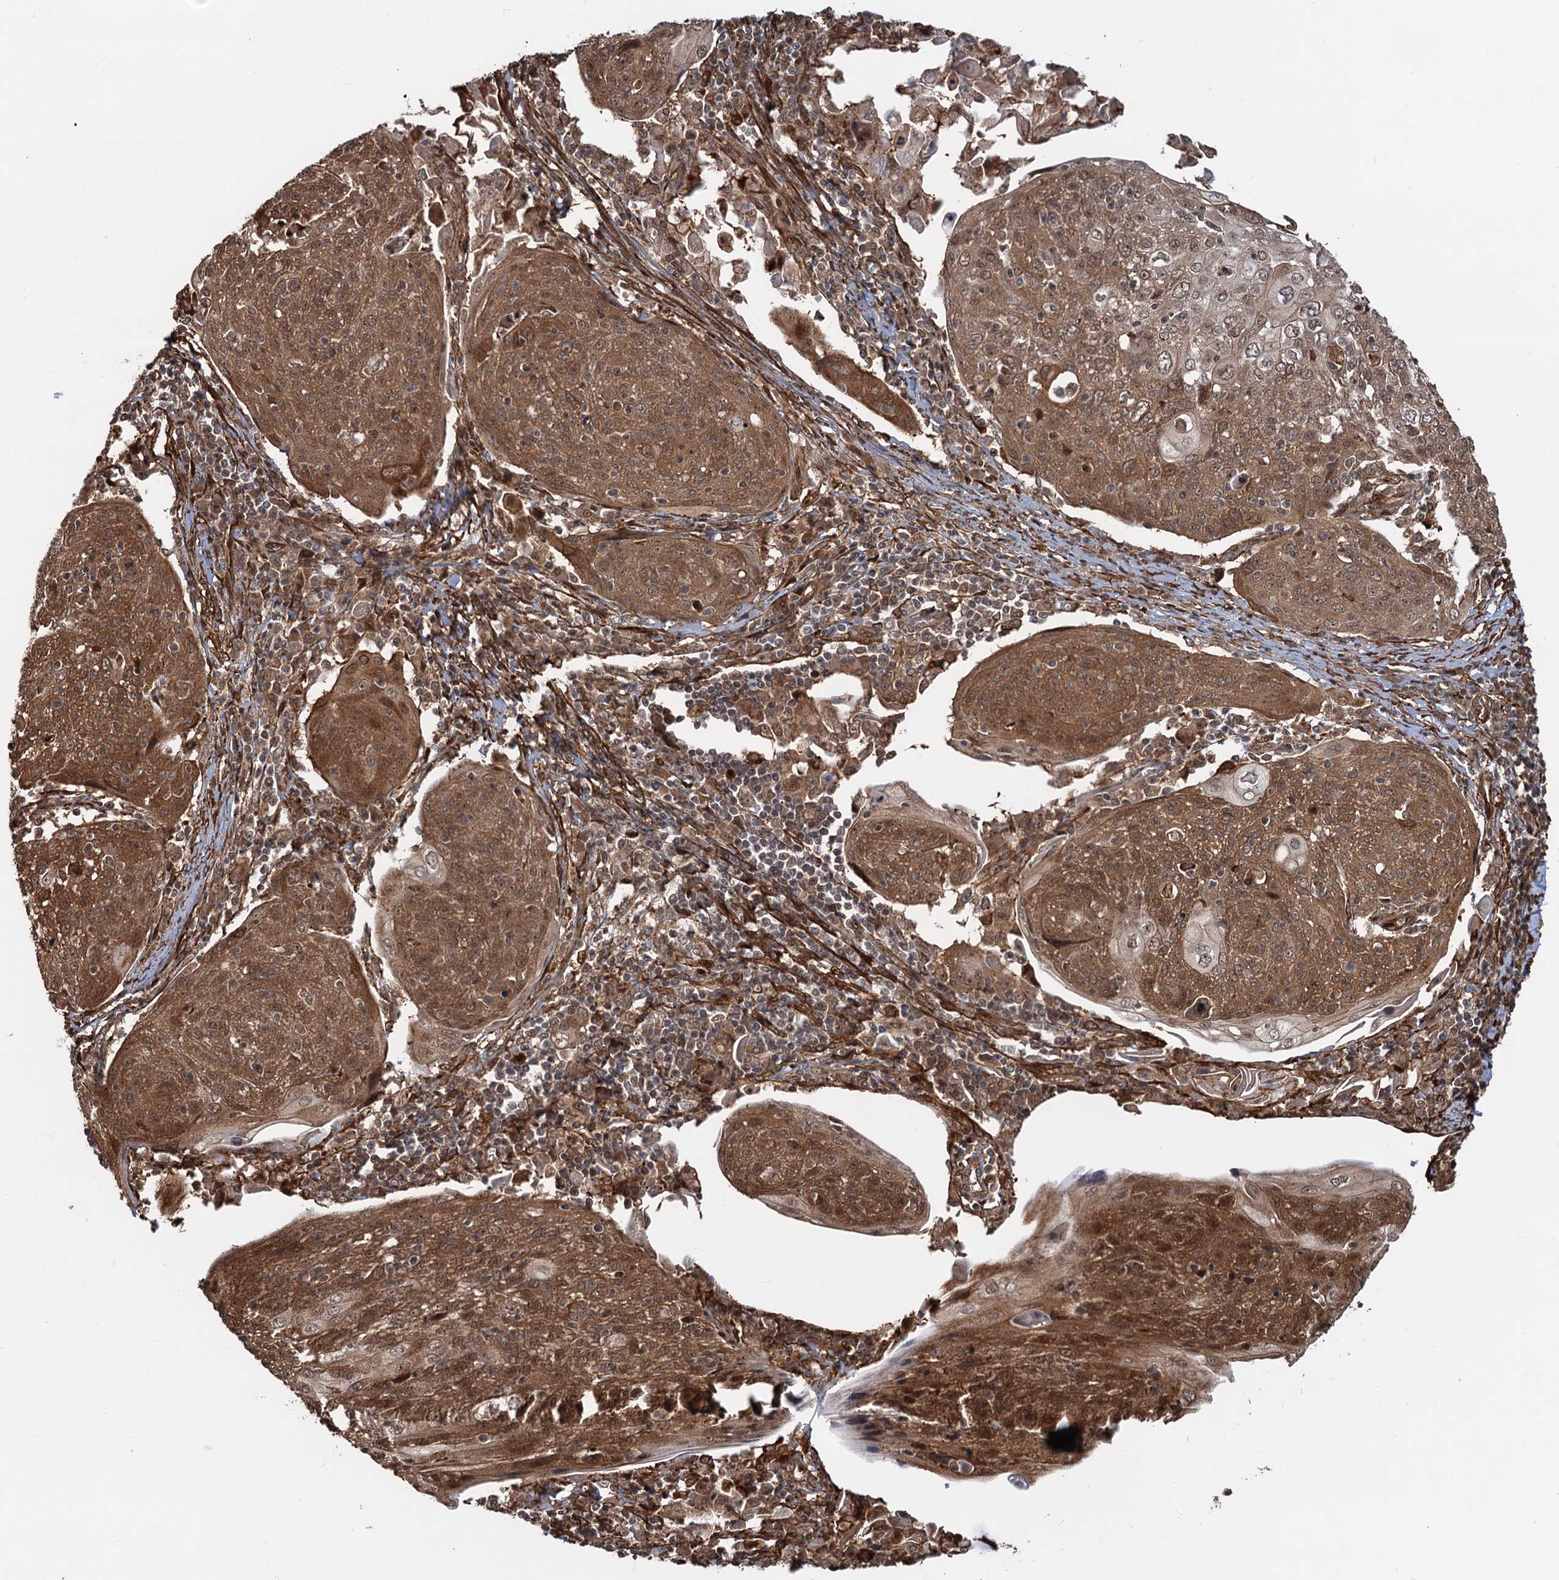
{"staining": {"intensity": "moderate", "quantity": ">75%", "location": "cytoplasmic/membranous,nuclear"}, "tissue": "cervical cancer", "cell_type": "Tumor cells", "image_type": "cancer", "snomed": [{"axis": "morphology", "description": "Squamous cell carcinoma, NOS"}, {"axis": "topography", "description": "Cervix"}], "caption": "IHC photomicrograph of cervical squamous cell carcinoma stained for a protein (brown), which displays medium levels of moderate cytoplasmic/membranous and nuclear positivity in about >75% of tumor cells.", "gene": "SNRNP25", "patient": {"sex": "female", "age": 67}}